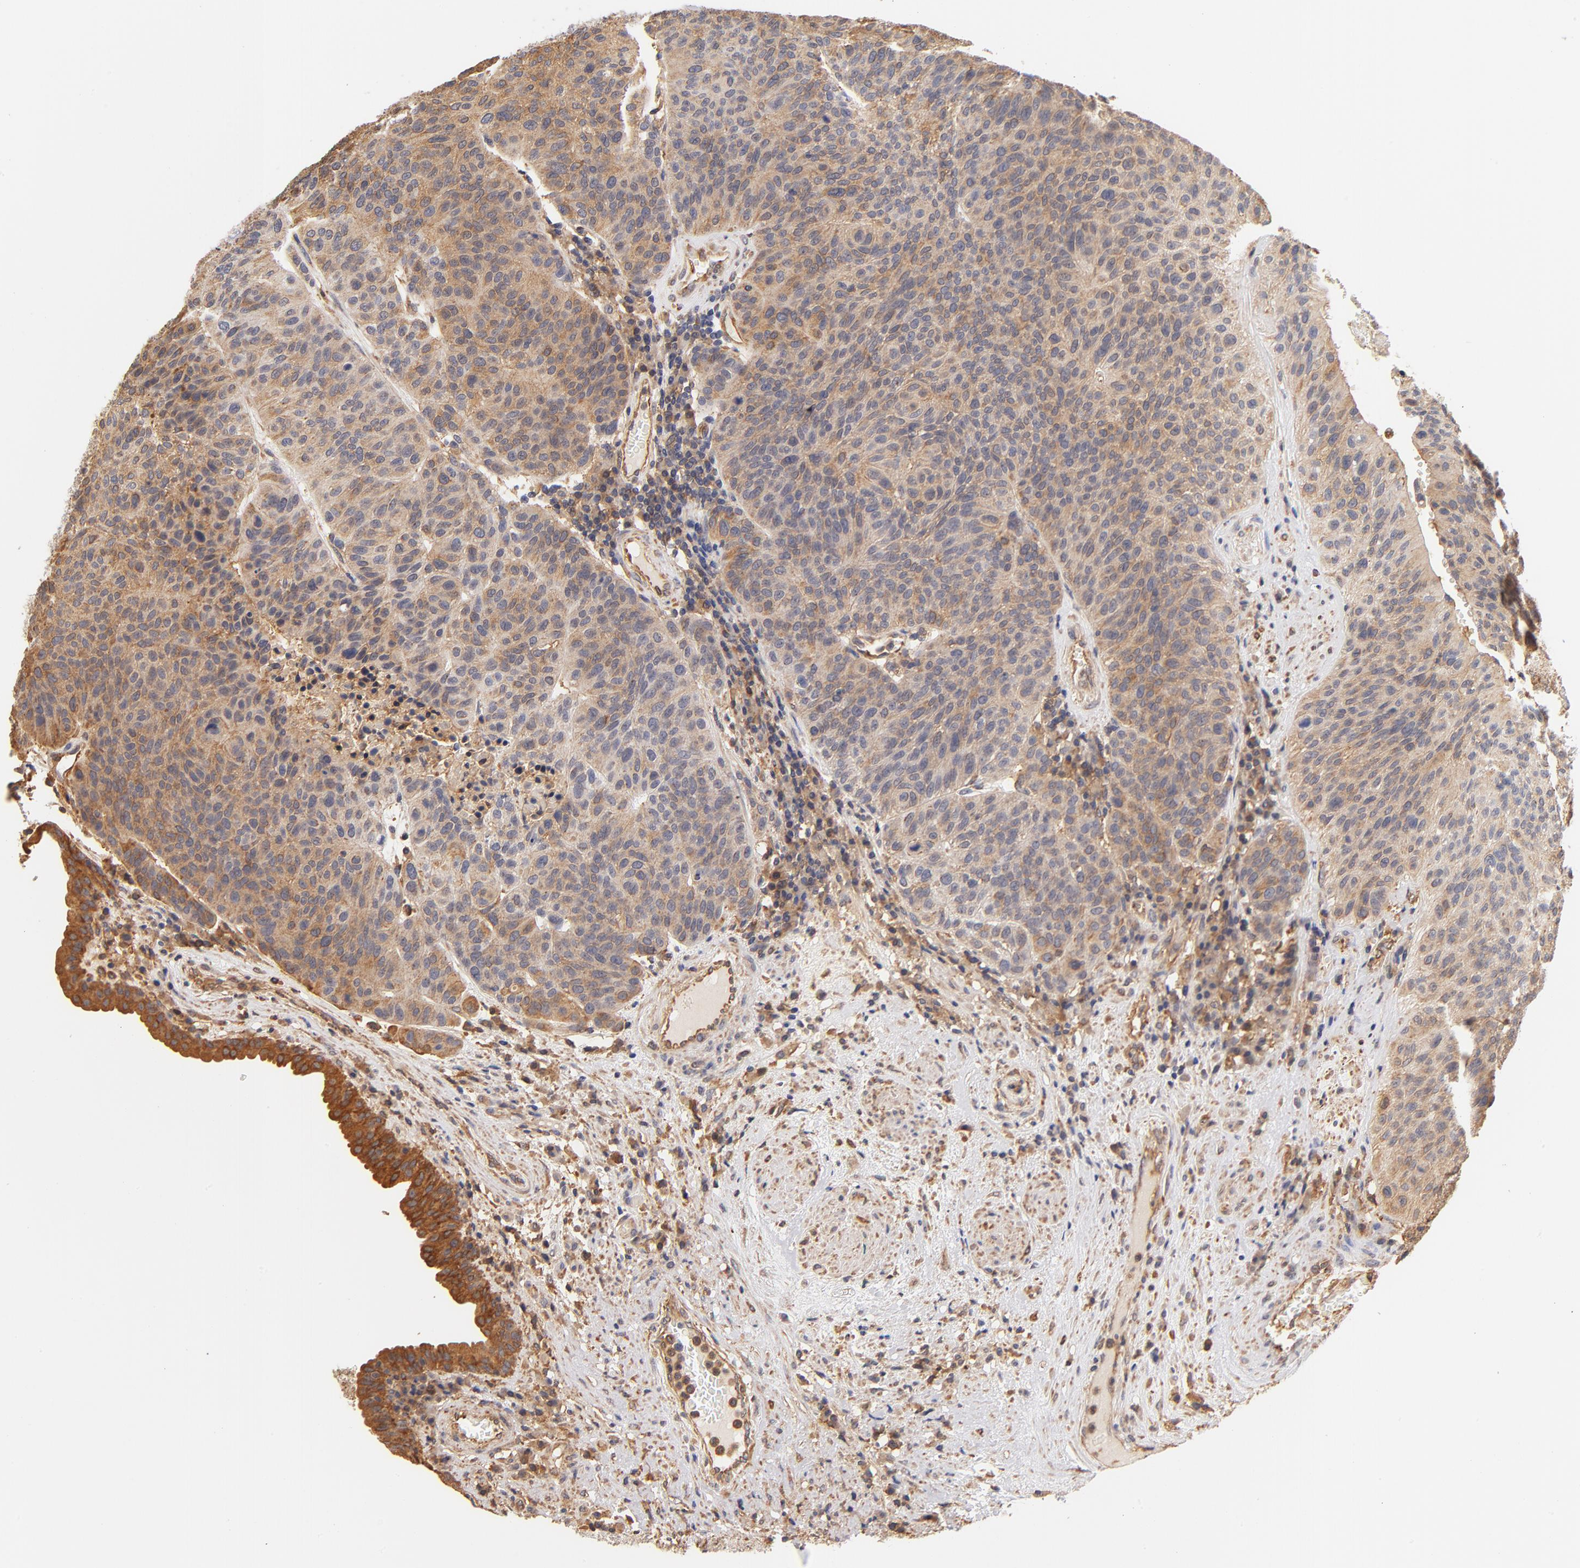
{"staining": {"intensity": "moderate", "quantity": "25%-75%", "location": "cytoplasmic/membranous"}, "tissue": "urothelial cancer", "cell_type": "Tumor cells", "image_type": "cancer", "snomed": [{"axis": "morphology", "description": "Urothelial carcinoma, High grade"}, {"axis": "topography", "description": "Urinary bladder"}], "caption": "The immunohistochemical stain labels moderate cytoplasmic/membranous positivity in tumor cells of urothelial carcinoma (high-grade) tissue.", "gene": "FCMR", "patient": {"sex": "male", "age": 66}}